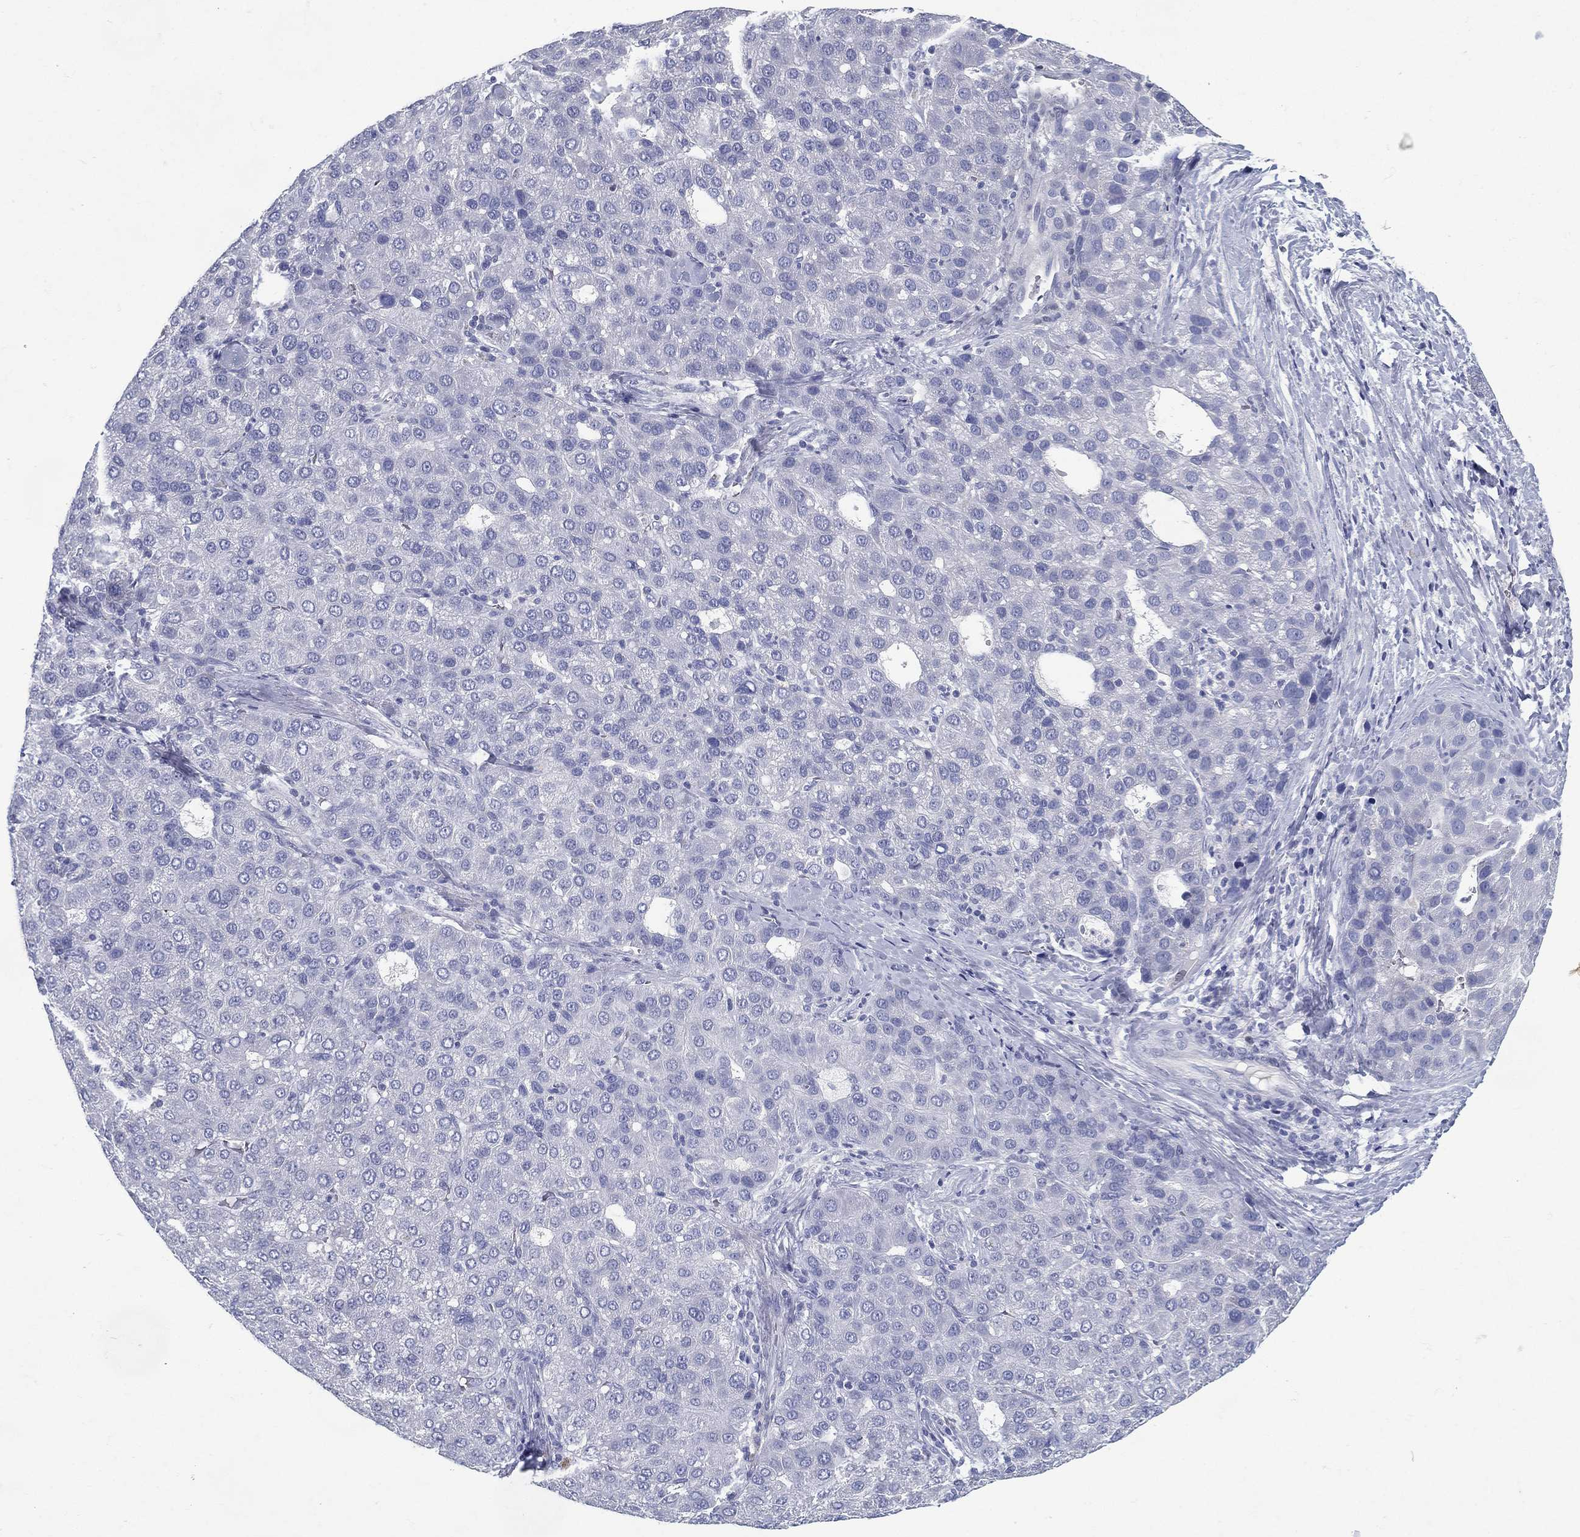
{"staining": {"intensity": "negative", "quantity": "none", "location": "none"}, "tissue": "liver cancer", "cell_type": "Tumor cells", "image_type": "cancer", "snomed": [{"axis": "morphology", "description": "Carcinoma, Hepatocellular, NOS"}, {"axis": "topography", "description": "Liver"}], "caption": "This is a photomicrograph of immunohistochemistry staining of liver hepatocellular carcinoma, which shows no positivity in tumor cells.", "gene": "RGS13", "patient": {"sex": "male", "age": 65}}